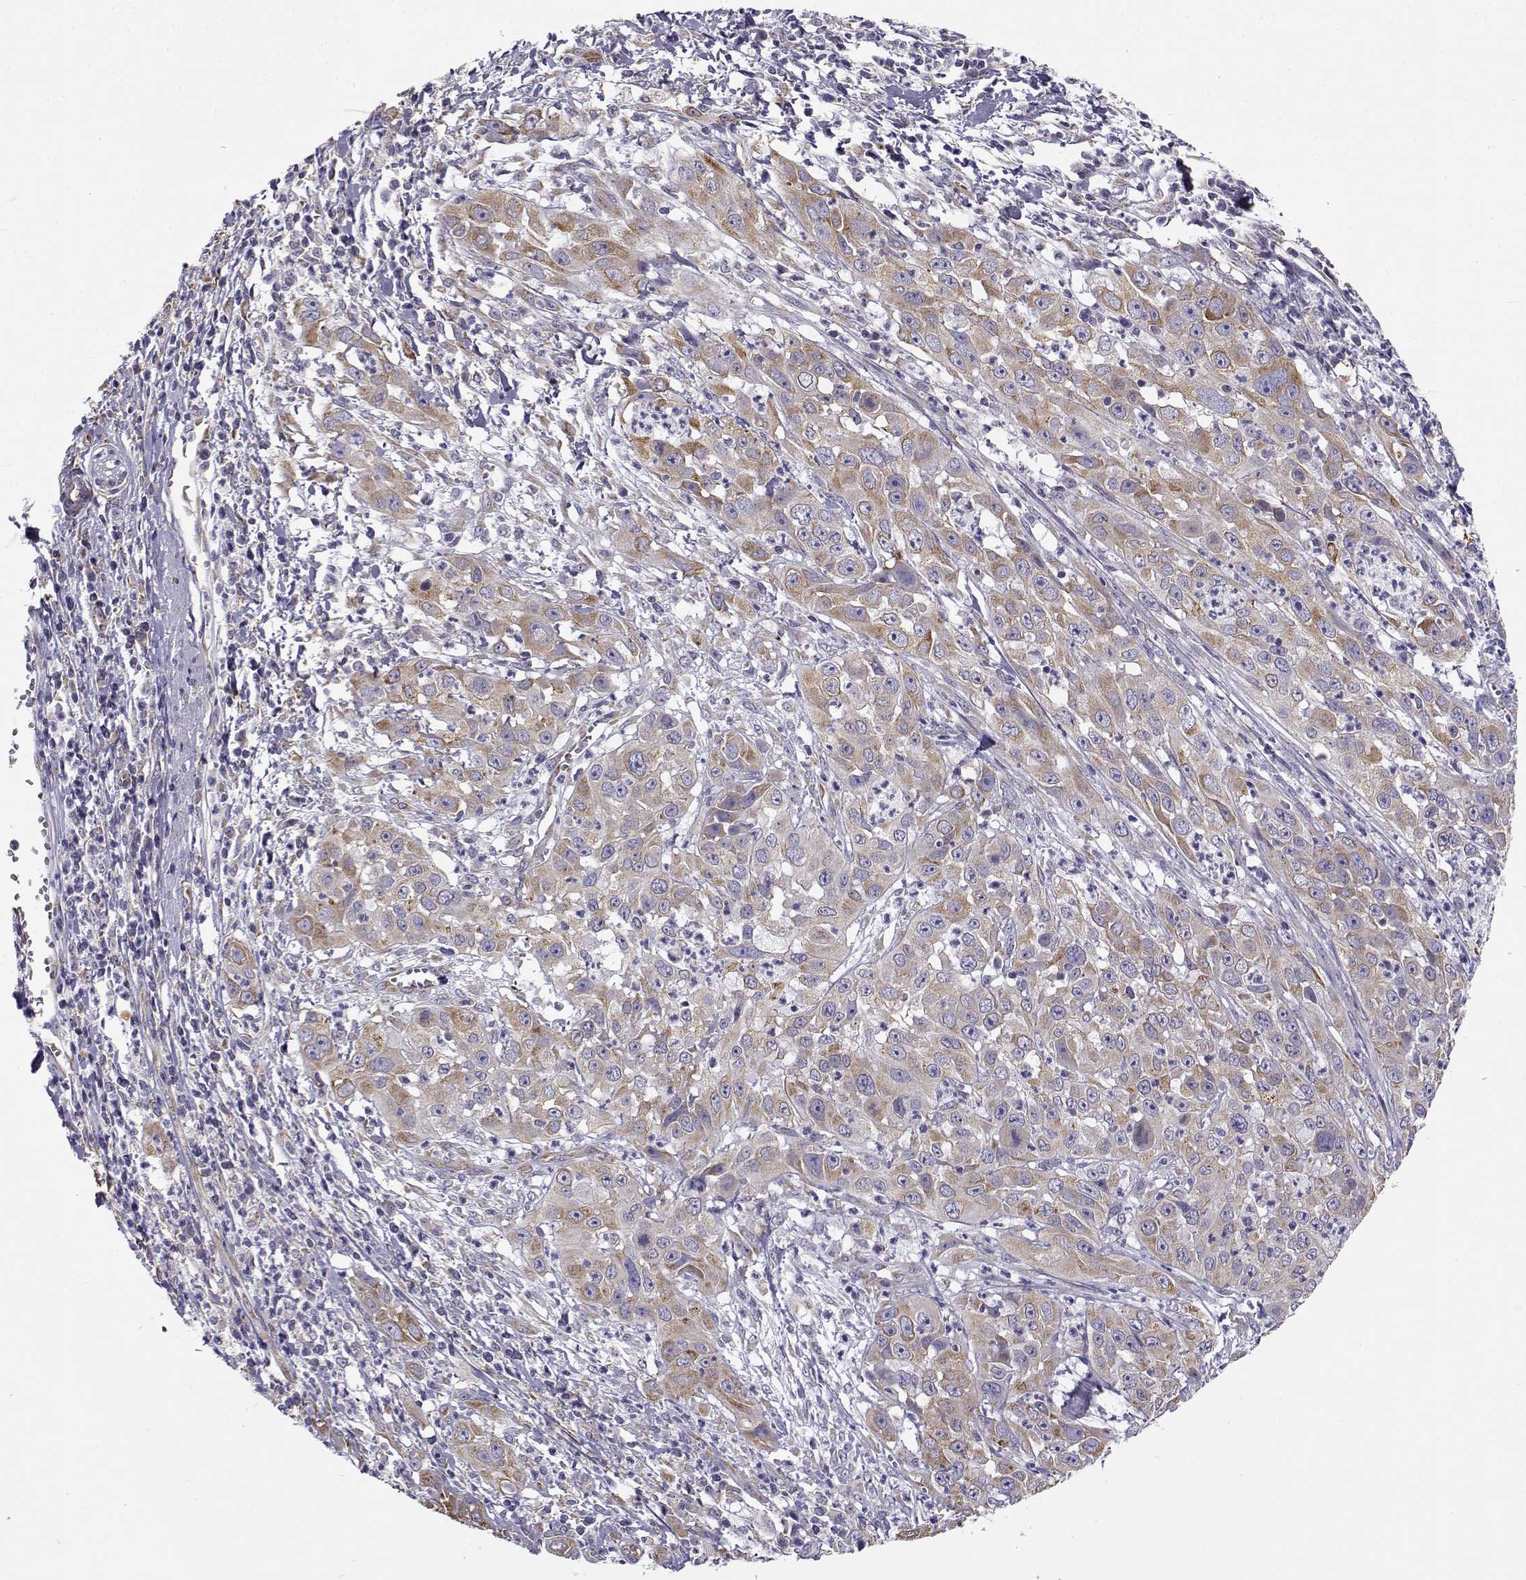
{"staining": {"intensity": "moderate", "quantity": ">75%", "location": "cytoplasmic/membranous"}, "tissue": "cervical cancer", "cell_type": "Tumor cells", "image_type": "cancer", "snomed": [{"axis": "morphology", "description": "Squamous cell carcinoma, NOS"}, {"axis": "topography", "description": "Cervix"}], "caption": "A micrograph showing moderate cytoplasmic/membranous expression in approximately >75% of tumor cells in cervical cancer (squamous cell carcinoma), as visualized by brown immunohistochemical staining.", "gene": "BEND6", "patient": {"sex": "female", "age": 32}}